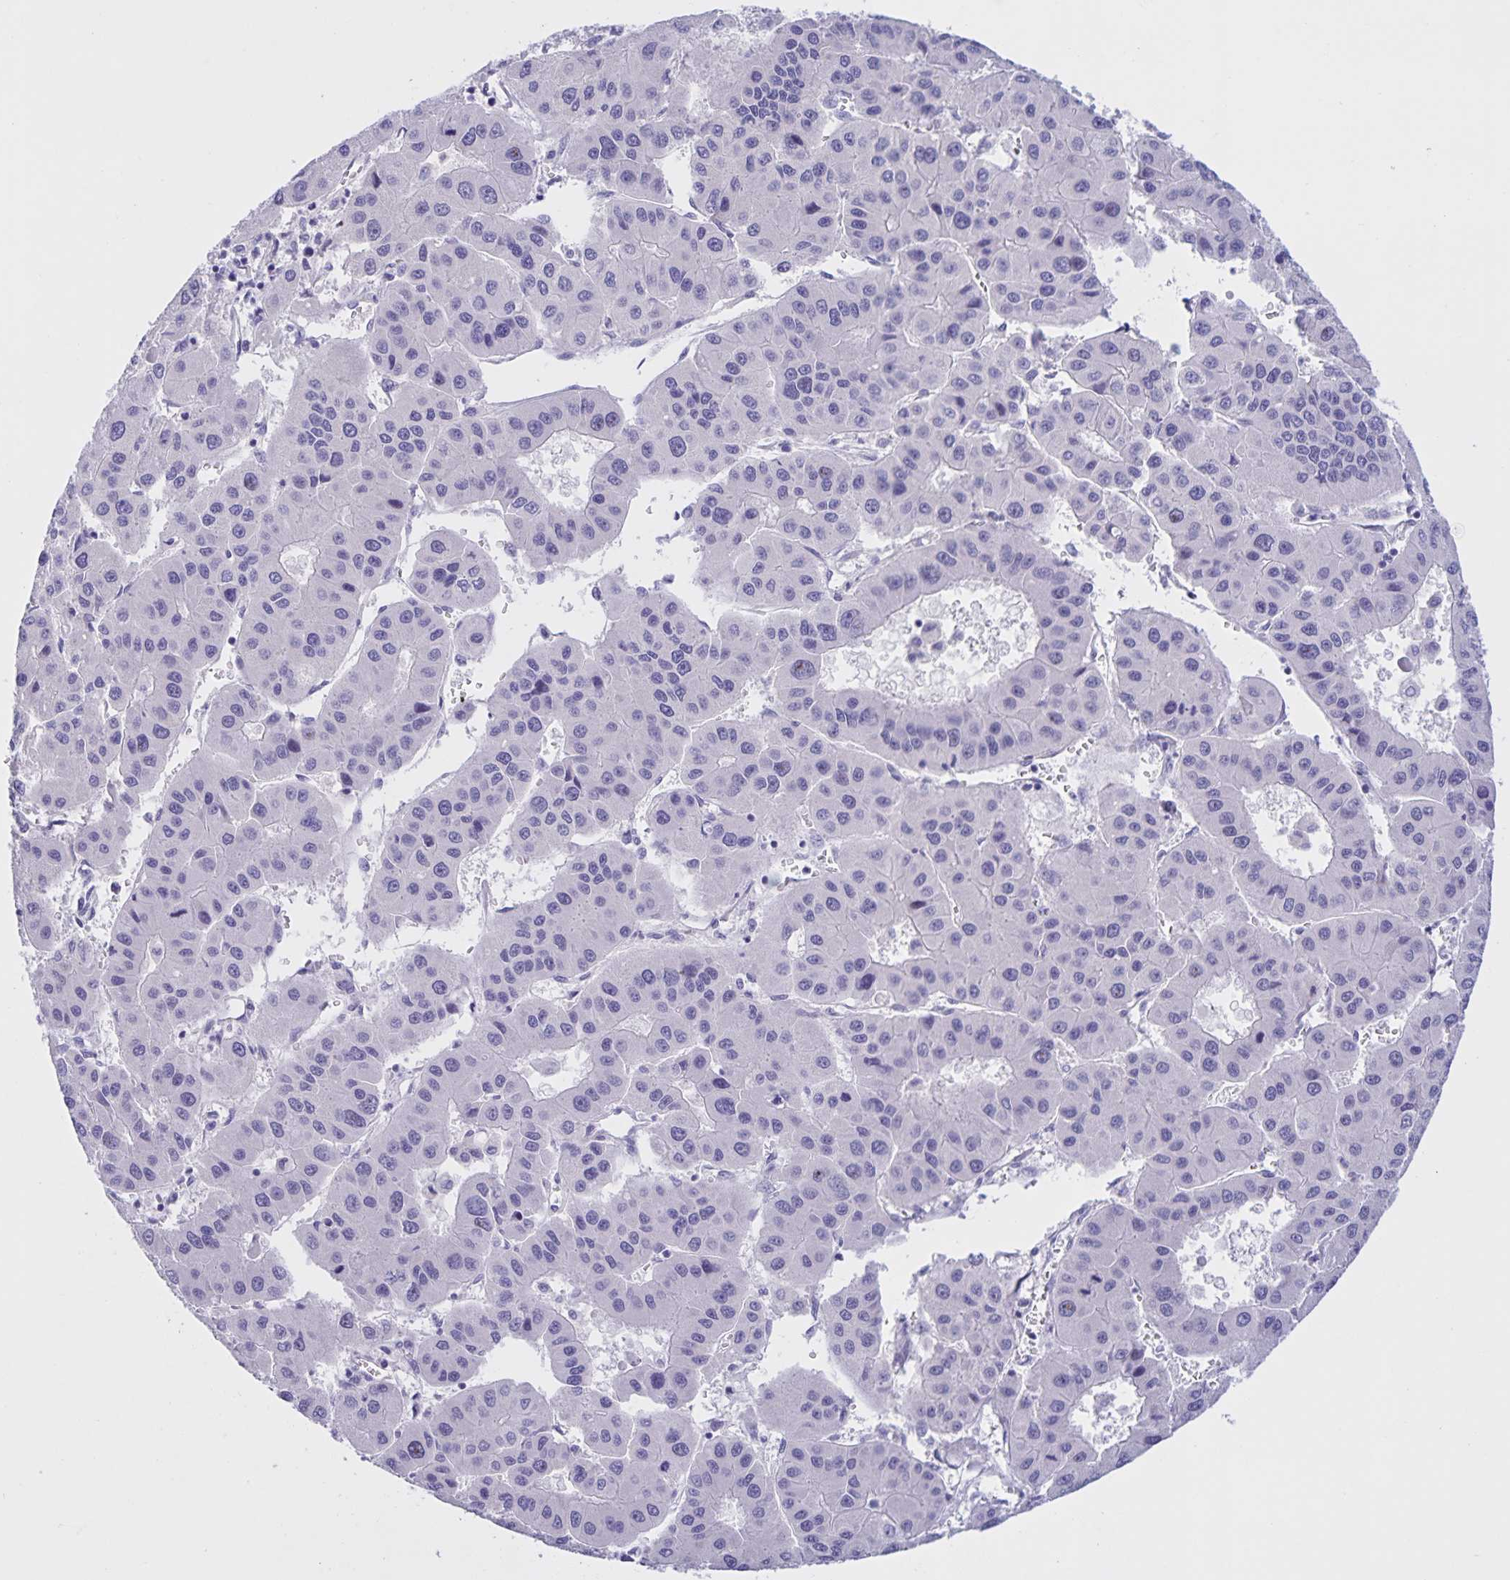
{"staining": {"intensity": "negative", "quantity": "none", "location": "none"}, "tissue": "liver cancer", "cell_type": "Tumor cells", "image_type": "cancer", "snomed": [{"axis": "morphology", "description": "Carcinoma, Hepatocellular, NOS"}, {"axis": "topography", "description": "Liver"}], "caption": "This is a histopathology image of IHC staining of liver hepatocellular carcinoma, which shows no staining in tumor cells. (DAB (3,3'-diaminobenzidine) immunohistochemistry visualized using brightfield microscopy, high magnification).", "gene": "DMGDH", "patient": {"sex": "male", "age": 73}}